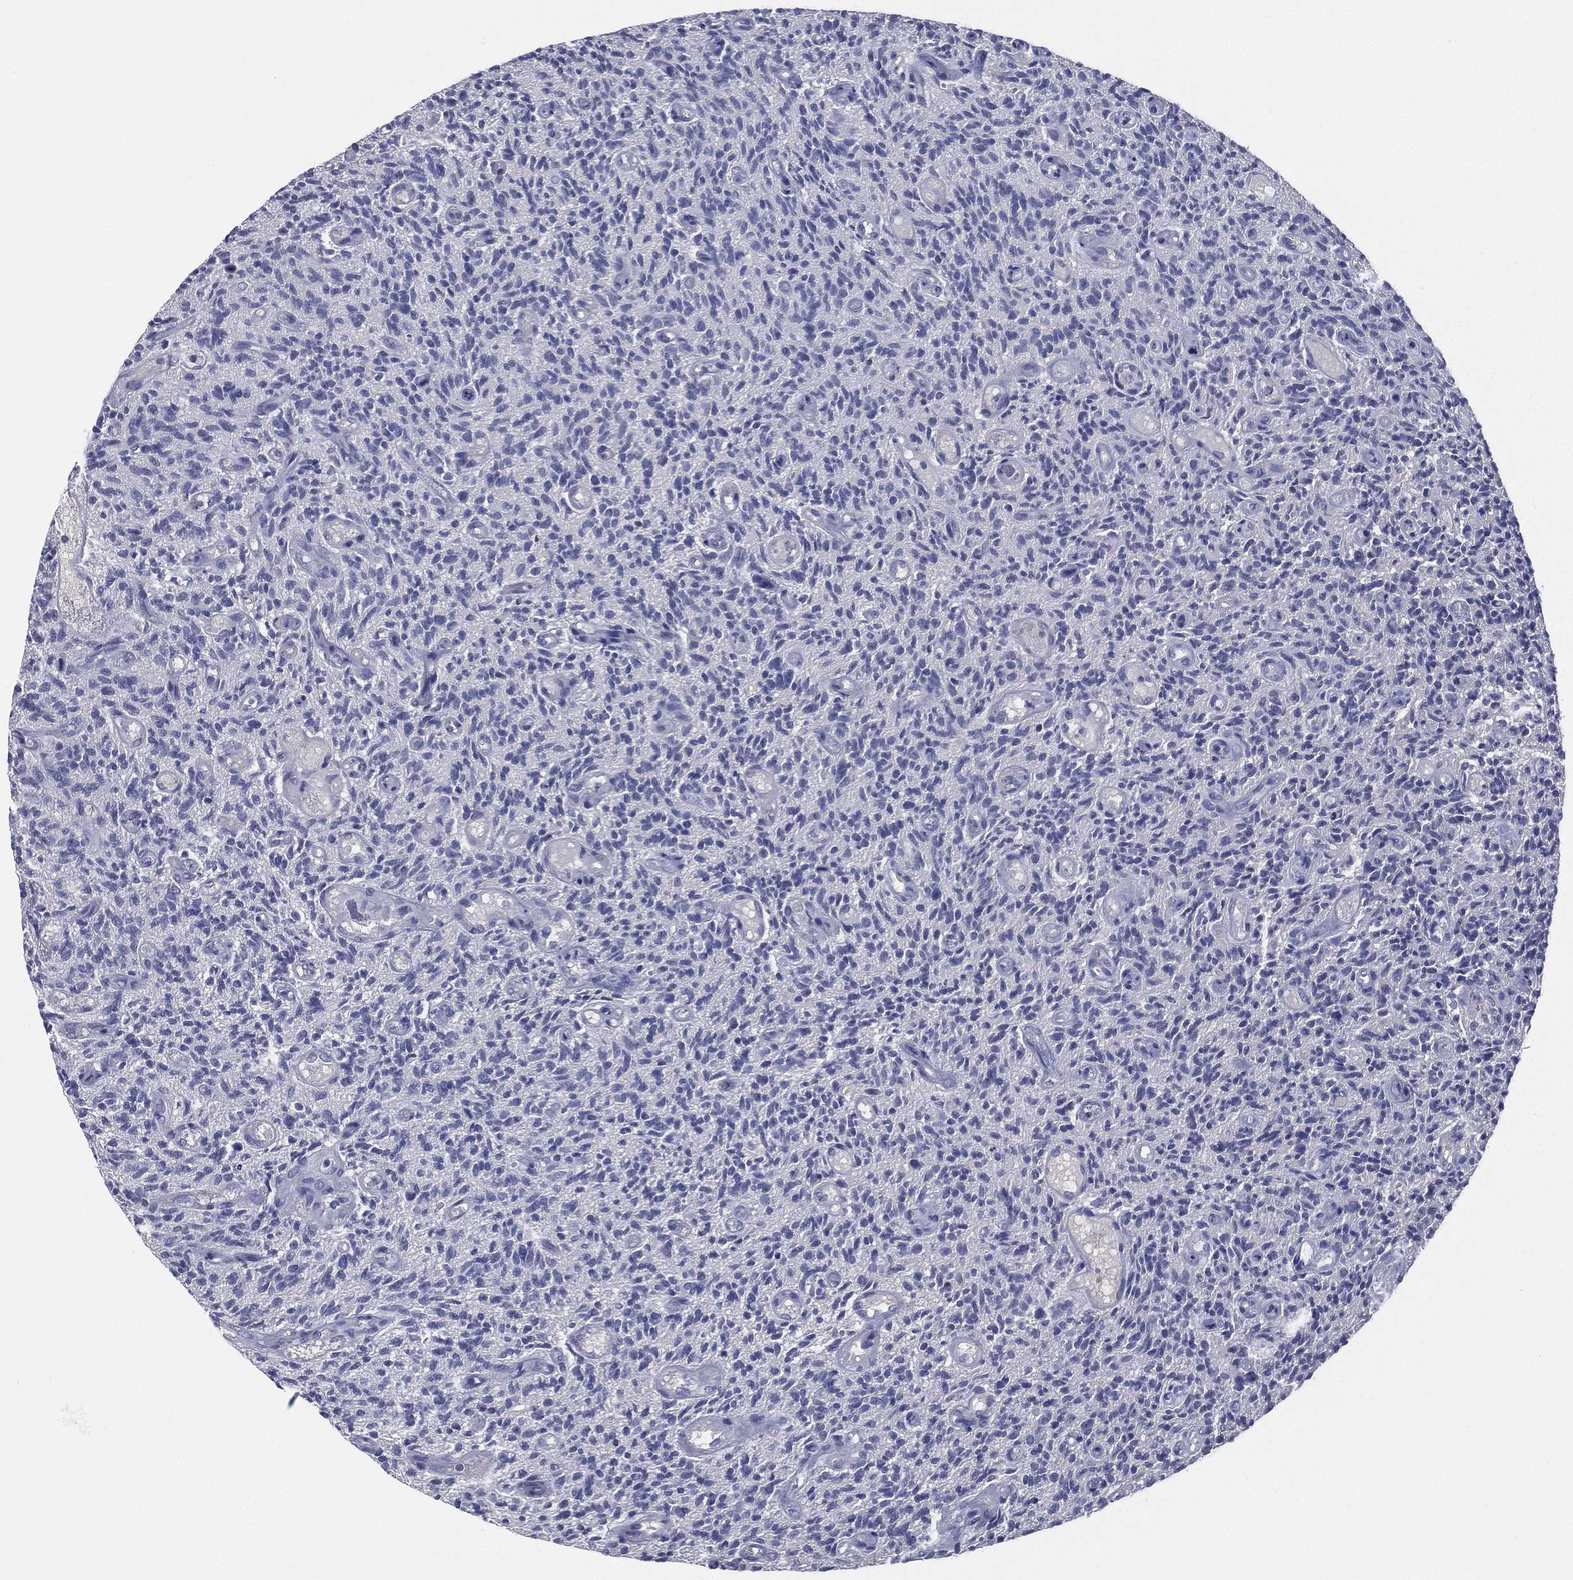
{"staining": {"intensity": "negative", "quantity": "none", "location": "none"}, "tissue": "glioma", "cell_type": "Tumor cells", "image_type": "cancer", "snomed": [{"axis": "morphology", "description": "Glioma, malignant, High grade"}, {"axis": "topography", "description": "Brain"}], "caption": "Immunohistochemical staining of human high-grade glioma (malignant) reveals no significant positivity in tumor cells.", "gene": "STS", "patient": {"sex": "male", "age": 64}}